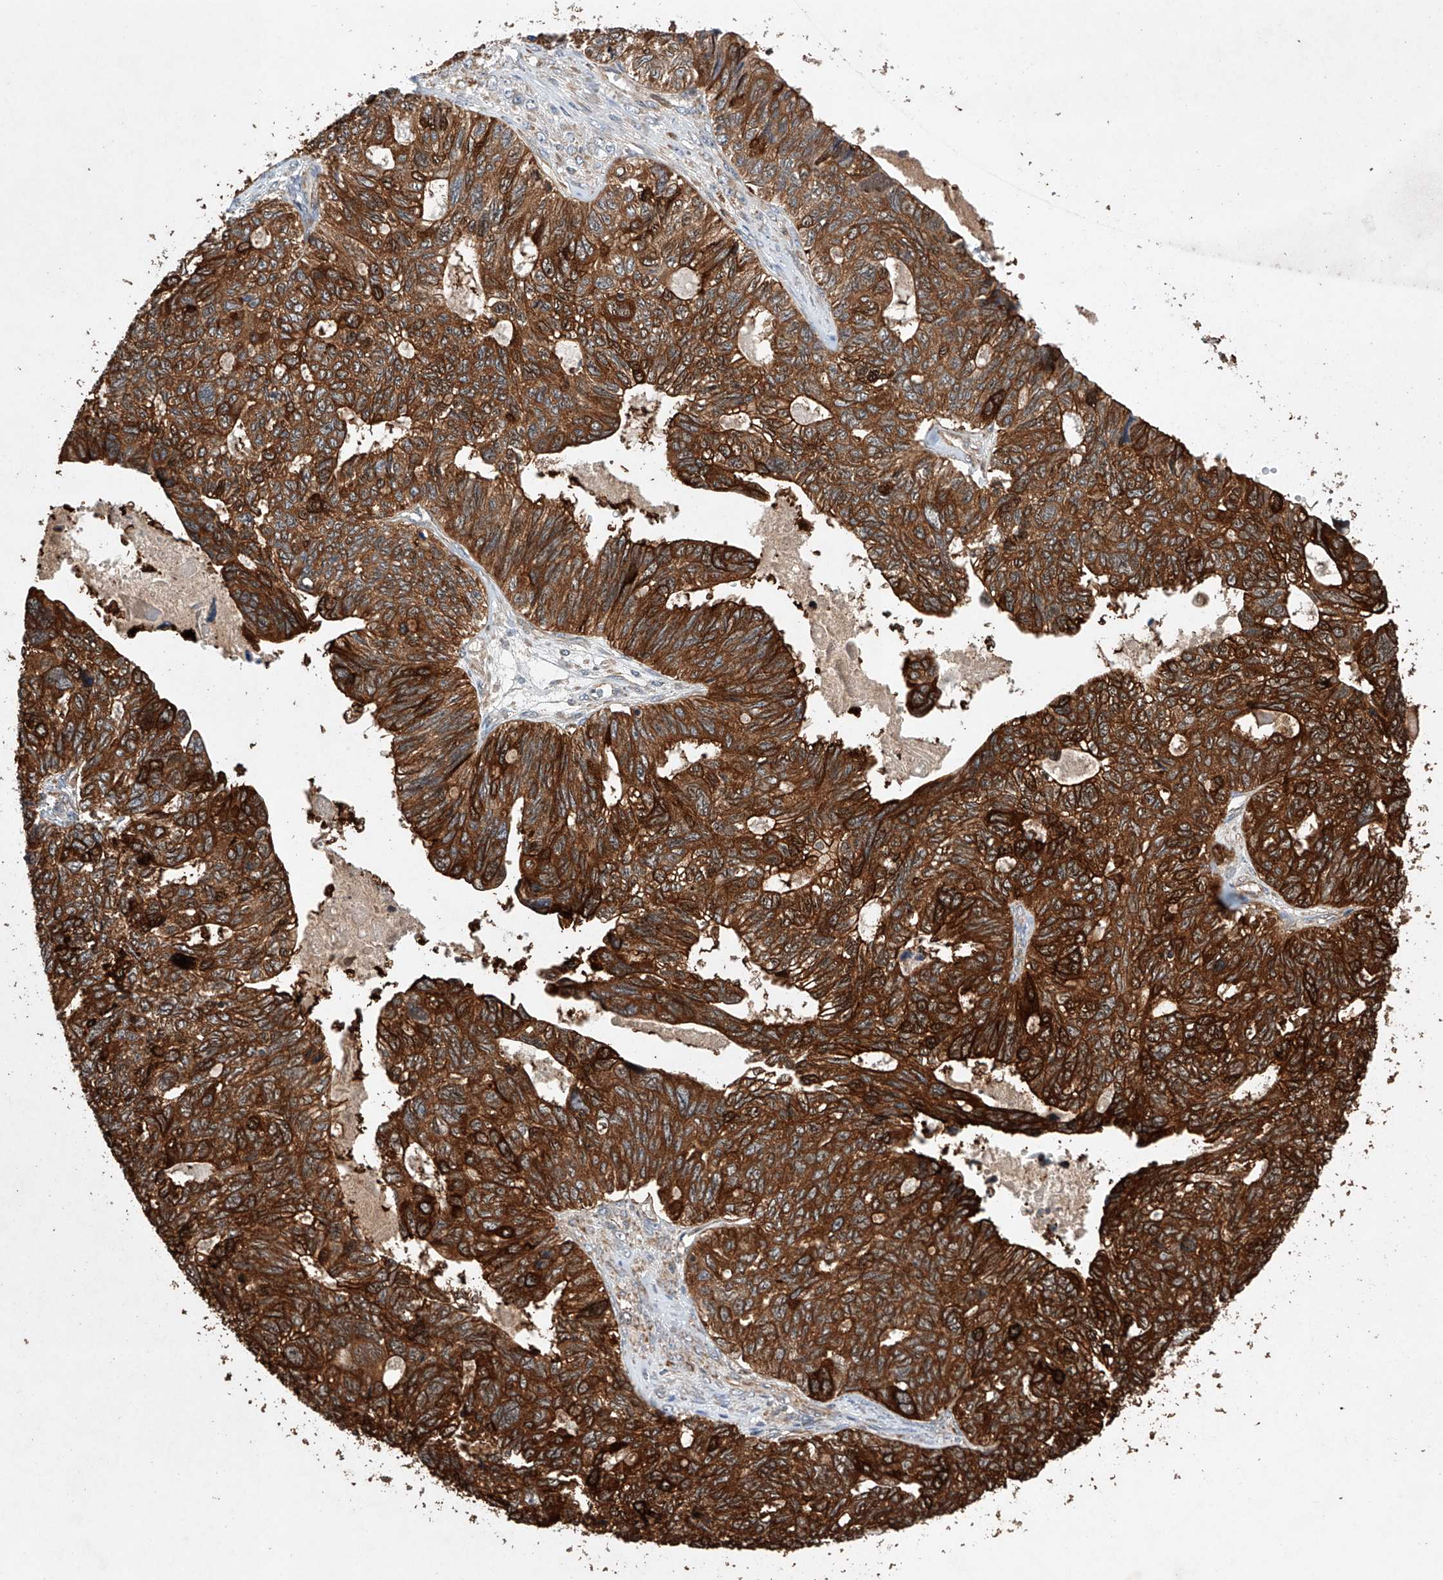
{"staining": {"intensity": "strong", "quantity": ">75%", "location": "cytoplasmic/membranous"}, "tissue": "ovarian cancer", "cell_type": "Tumor cells", "image_type": "cancer", "snomed": [{"axis": "morphology", "description": "Cystadenocarcinoma, serous, NOS"}, {"axis": "topography", "description": "Ovary"}], "caption": "An immunohistochemistry image of tumor tissue is shown. Protein staining in brown labels strong cytoplasmic/membranous positivity in ovarian cancer (serous cystadenocarcinoma) within tumor cells.", "gene": "TIMM23", "patient": {"sex": "female", "age": 79}}